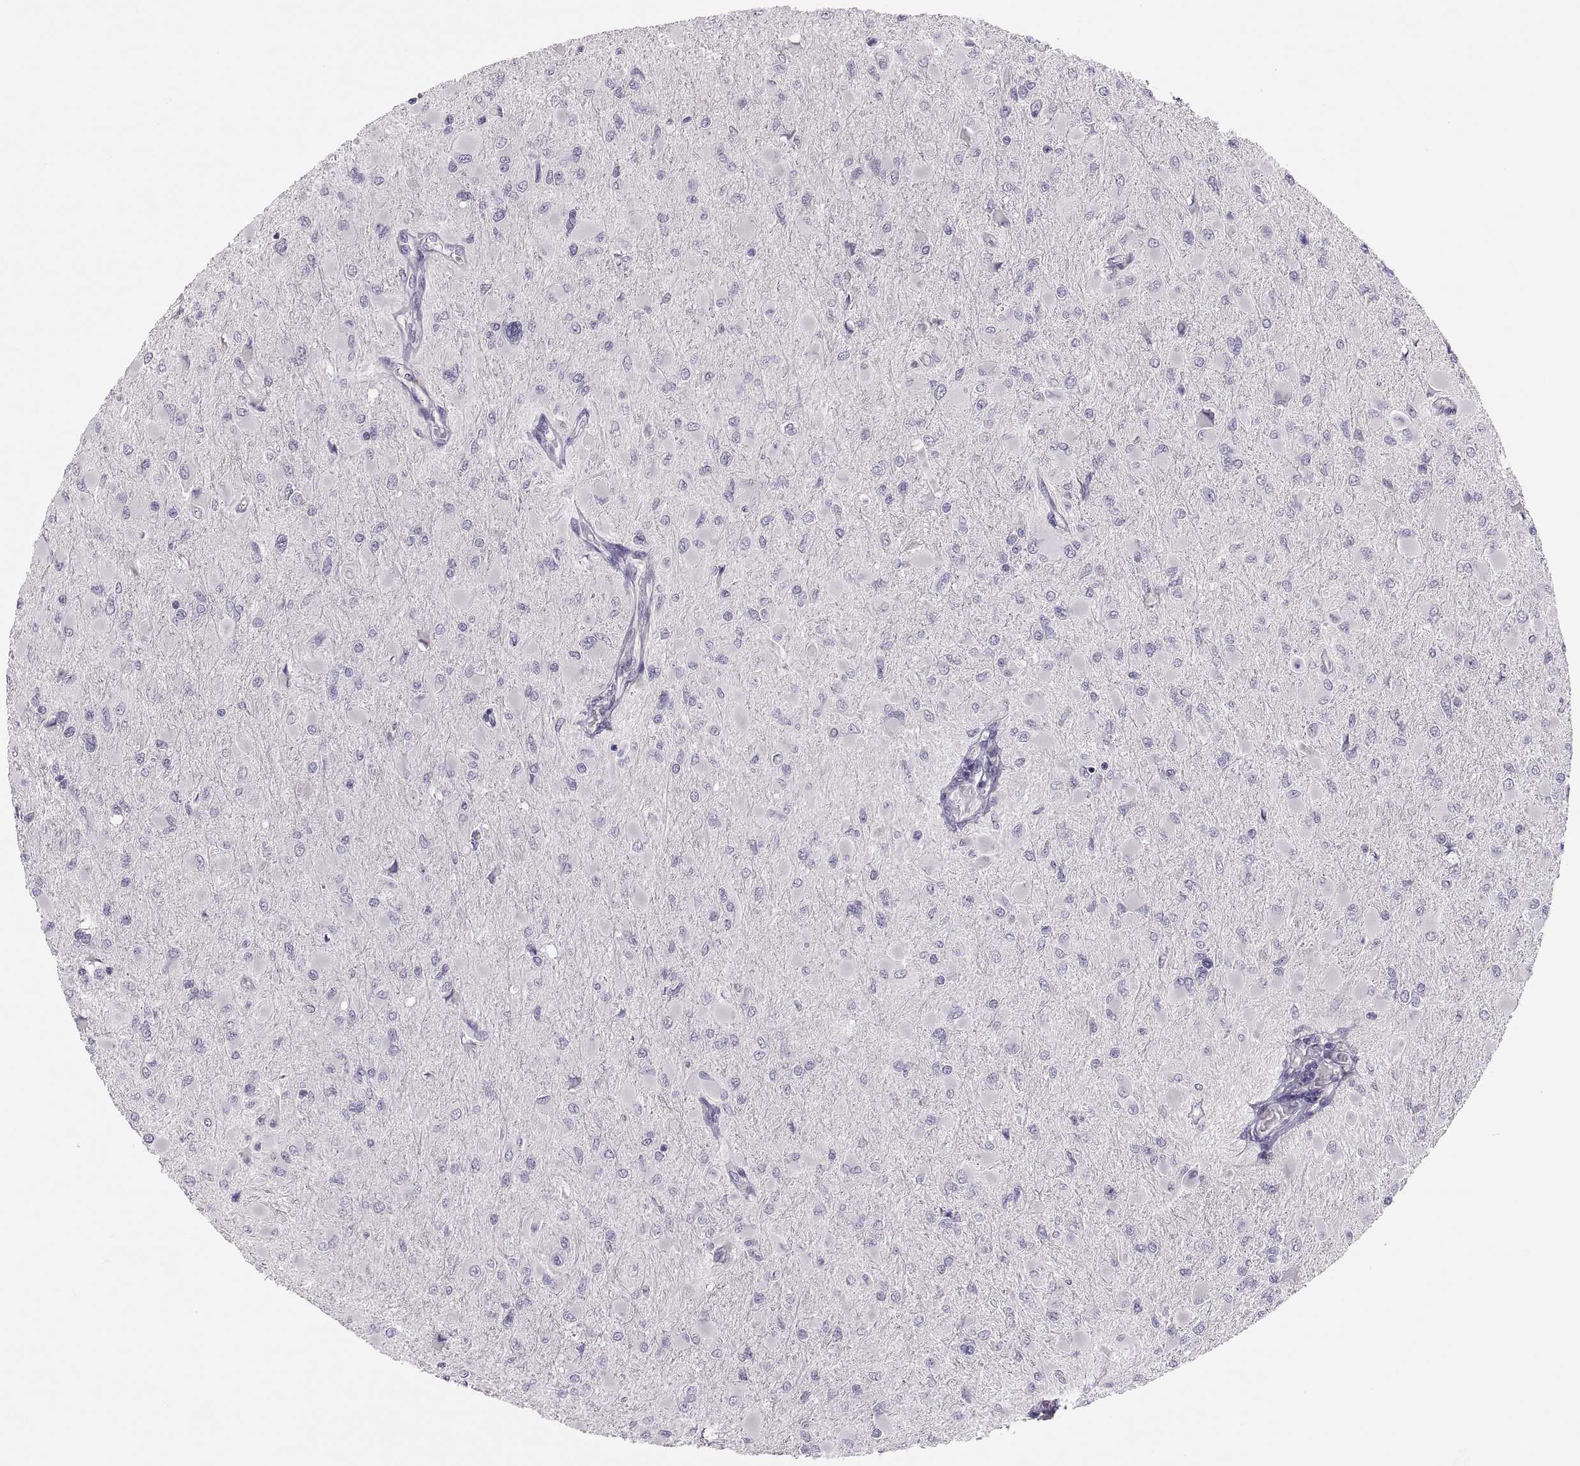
{"staining": {"intensity": "negative", "quantity": "none", "location": "none"}, "tissue": "glioma", "cell_type": "Tumor cells", "image_type": "cancer", "snomed": [{"axis": "morphology", "description": "Glioma, malignant, High grade"}, {"axis": "topography", "description": "Cerebral cortex"}], "caption": "A high-resolution photomicrograph shows immunohistochemistry (IHC) staining of glioma, which demonstrates no significant expression in tumor cells.", "gene": "CHCT1", "patient": {"sex": "female", "age": 36}}